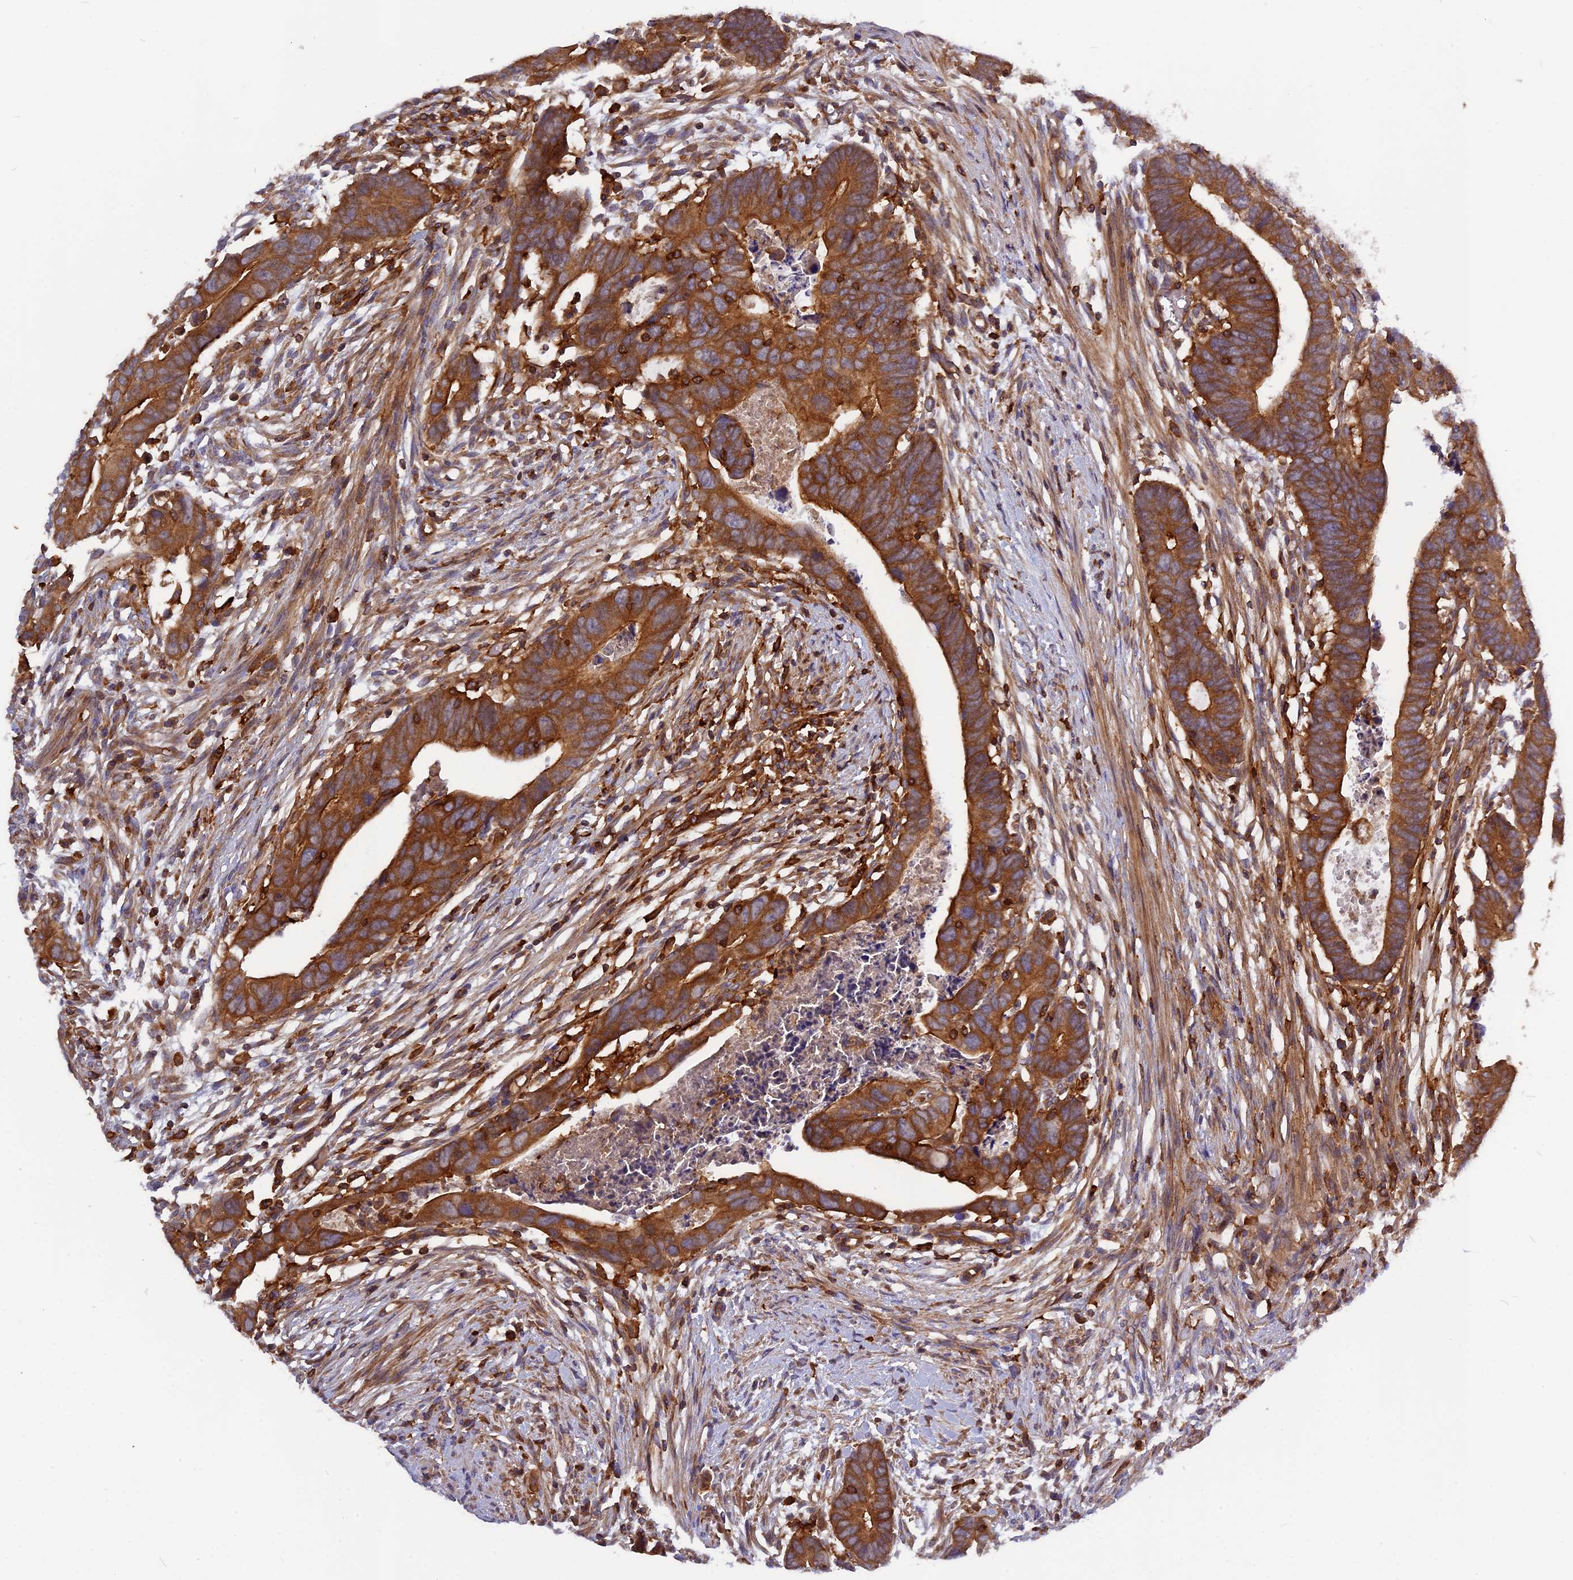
{"staining": {"intensity": "strong", "quantity": ">75%", "location": "cytoplasmic/membranous"}, "tissue": "colorectal cancer", "cell_type": "Tumor cells", "image_type": "cancer", "snomed": [{"axis": "morphology", "description": "Adenocarcinoma, NOS"}, {"axis": "topography", "description": "Rectum"}], "caption": "Tumor cells reveal high levels of strong cytoplasmic/membranous positivity in approximately >75% of cells in colorectal cancer (adenocarcinoma).", "gene": "MYO9B", "patient": {"sex": "female", "age": 65}}